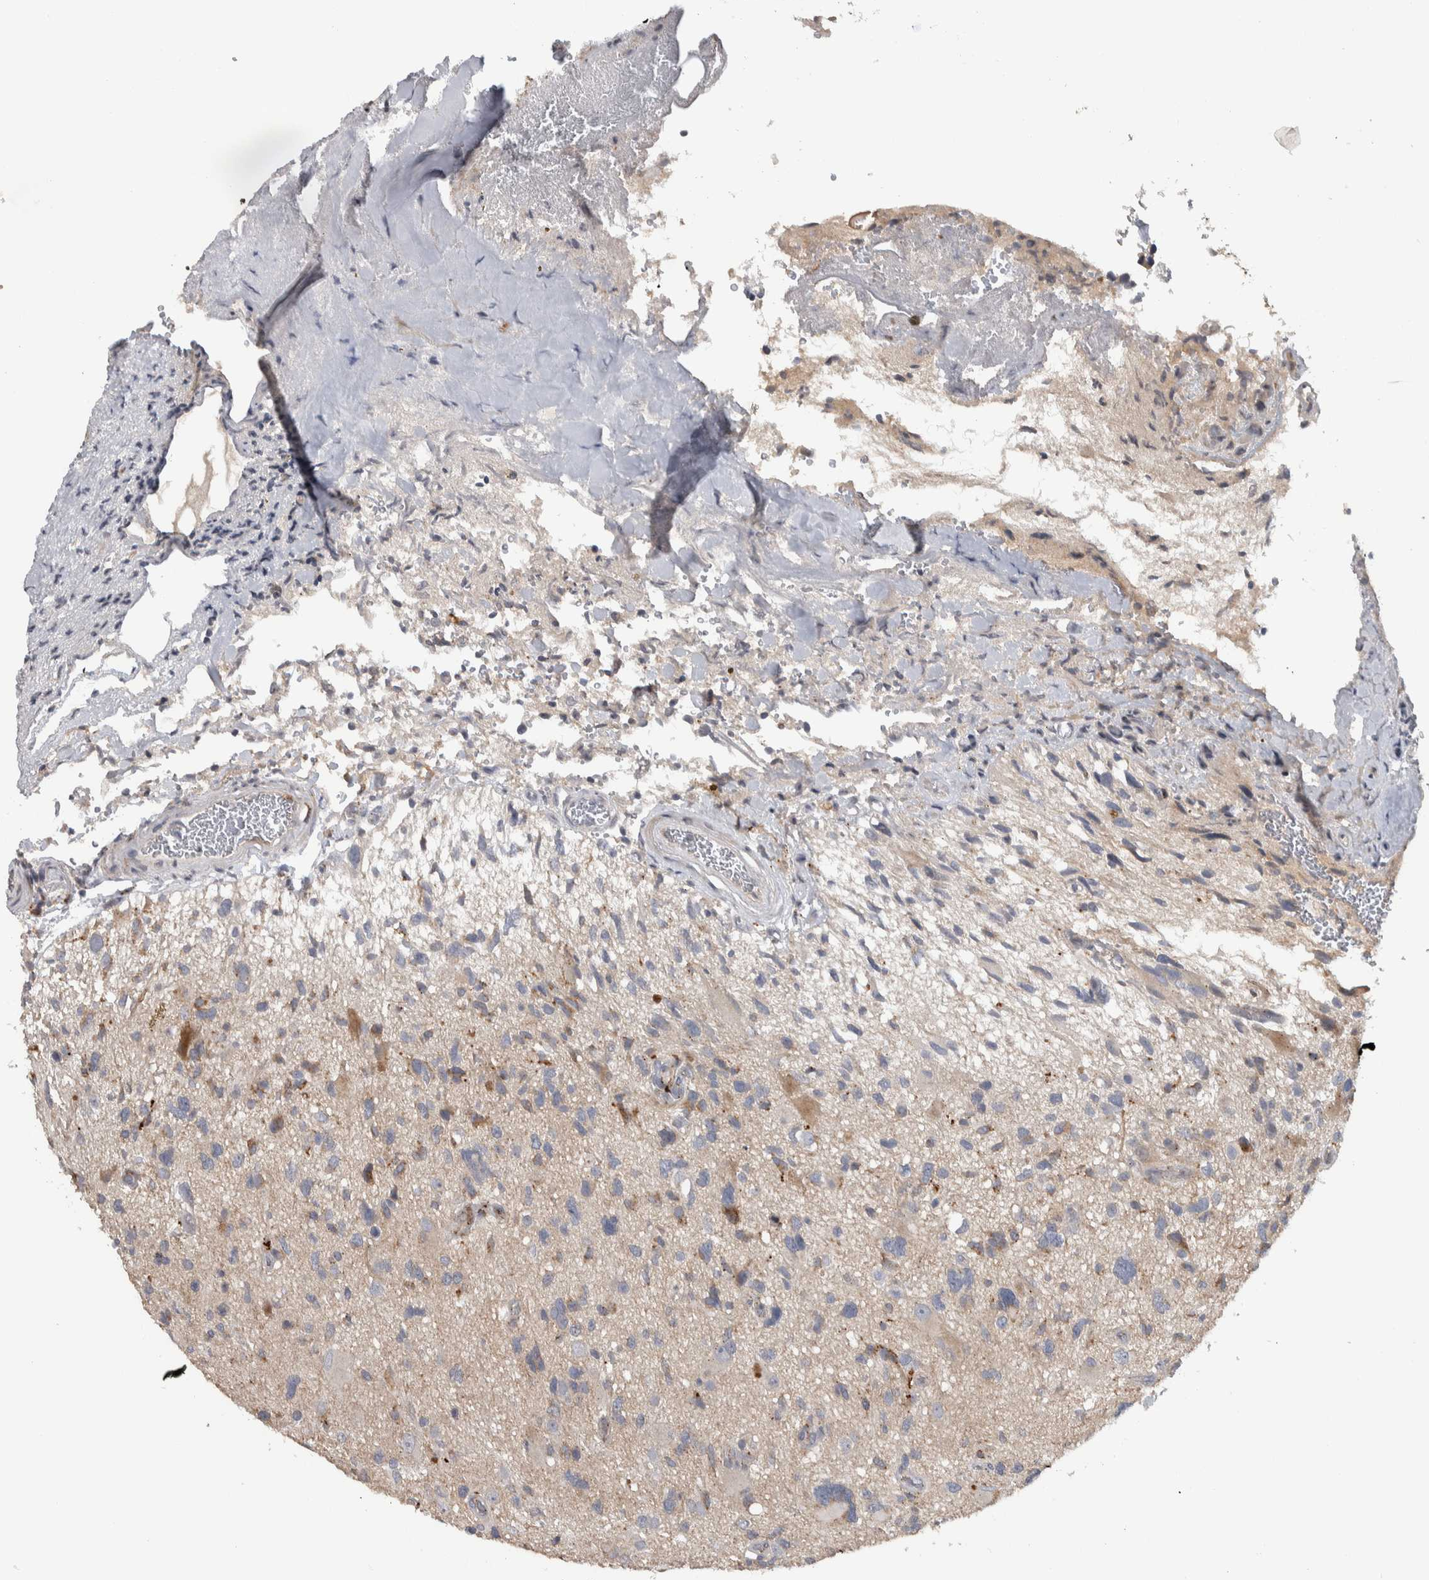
{"staining": {"intensity": "moderate", "quantity": "<25%", "location": "cytoplasmic/membranous"}, "tissue": "glioma", "cell_type": "Tumor cells", "image_type": "cancer", "snomed": [{"axis": "morphology", "description": "Glioma, malignant, High grade"}, {"axis": "topography", "description": "Brain"}], "caption": "DAB (3,3'-diaminobenzidine) immunohistochemical staining of human high-grade glioma (malignant) exhibits moderate cytoplasmic/membranous protein staining in approximately <25% of tumor cells. (Brightfield microscopy of DAB IHC at high magnification).", "gene": "FAM83G", "patient": {"sex": "male", "age": 33}}